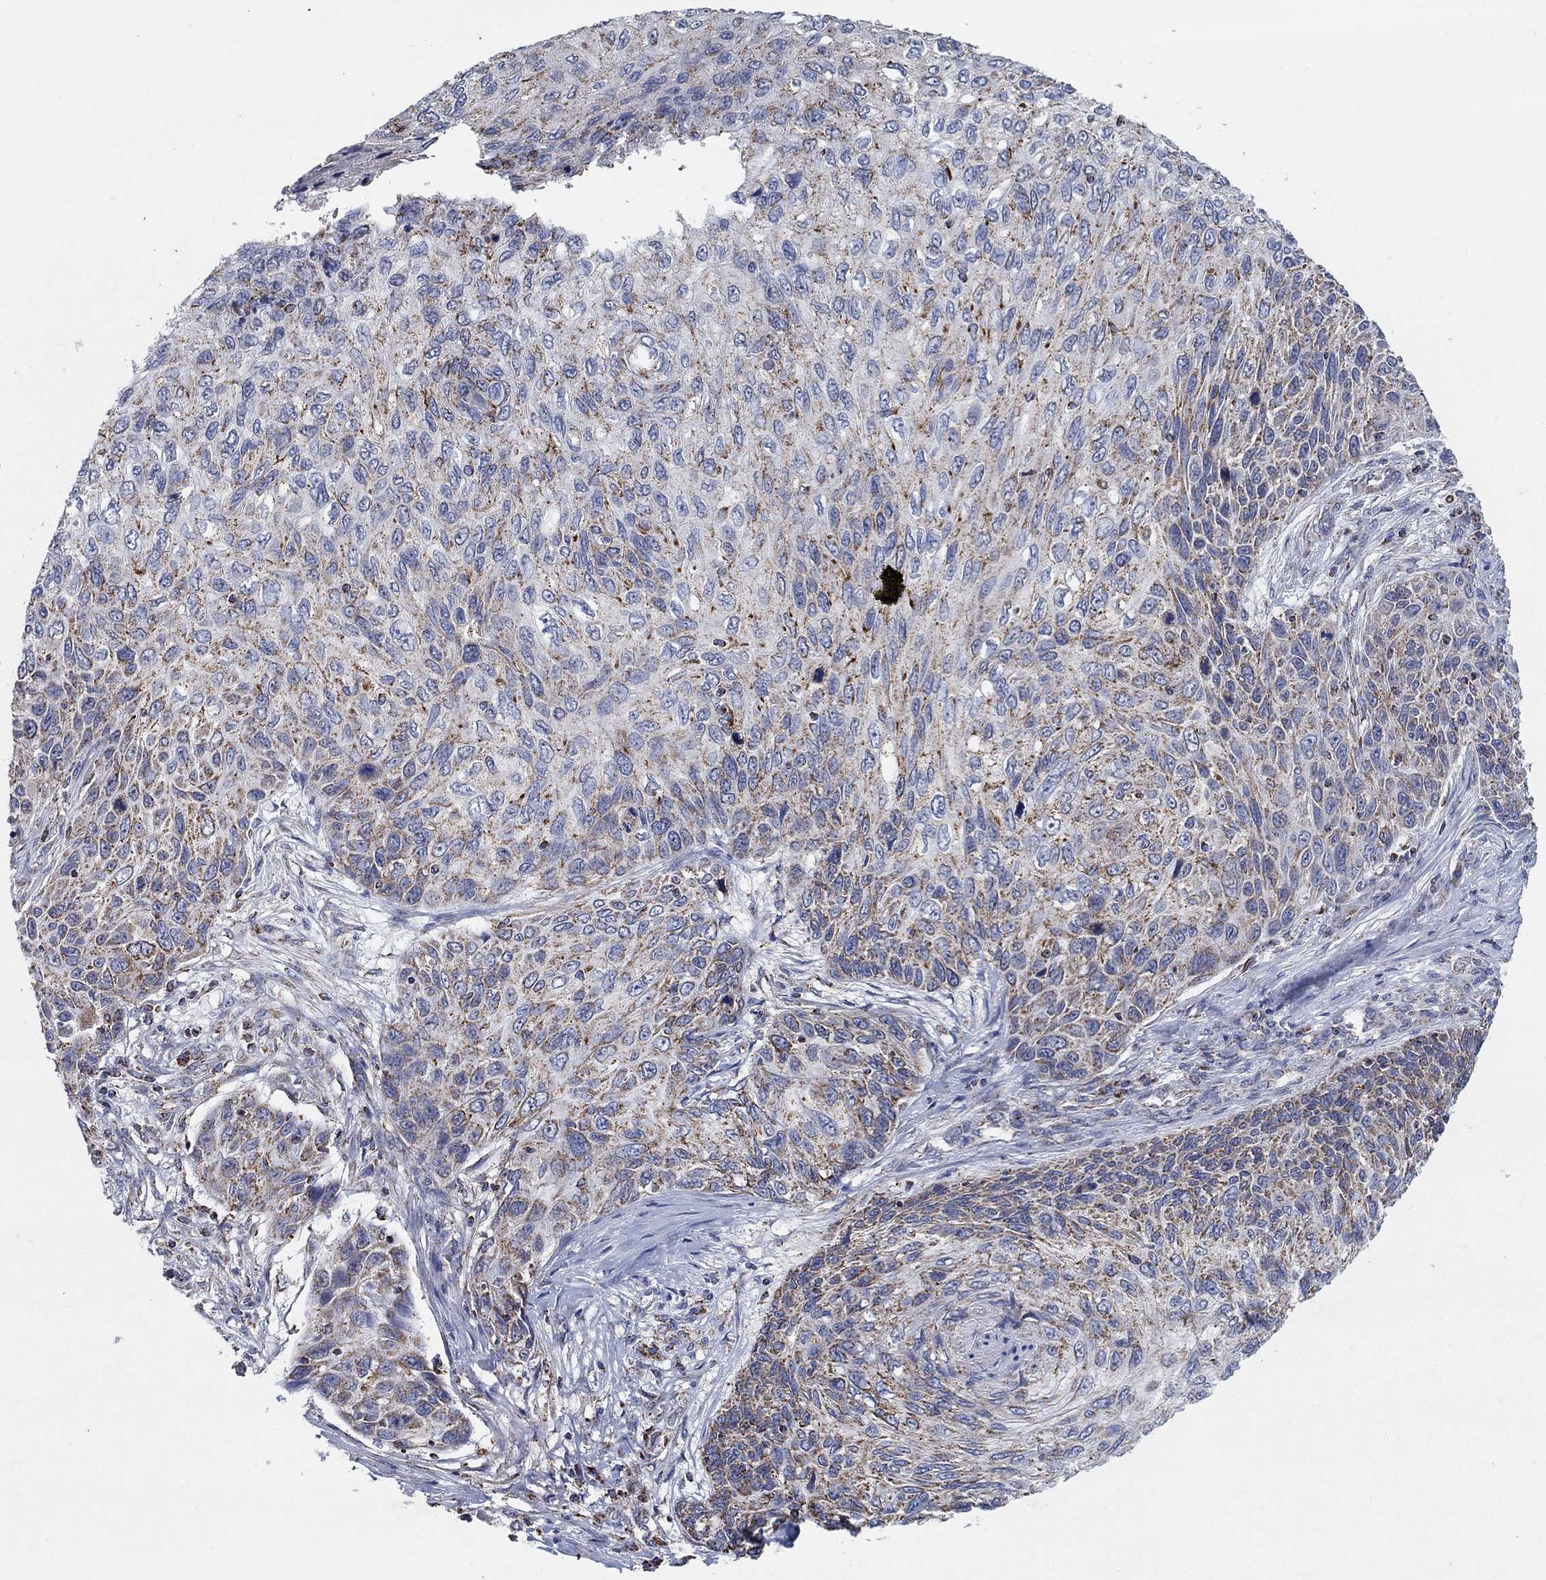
{"staining": {"intensity": "strong", "quantity": "25%-75%", "location": "cytoplasmic/membranous"}, "tissue": "skin cancer", "cell_type": "Tumor cells", "image_type": "cancer", "snomed": [{"axis": "morphology", "description": "Squamous cell carcinoma, NOS"}, {"axis": "topography", "description": "Skin"}], "caption": "About 25%-75% of tumor cells in squamous cell carcinoma (skin) show strong cytoplasmic/membranous protein staining as visualized by brown immunohistochemical staining.", "gene": "C9orf85", "patient": {"sex": "male", "age": 92}}